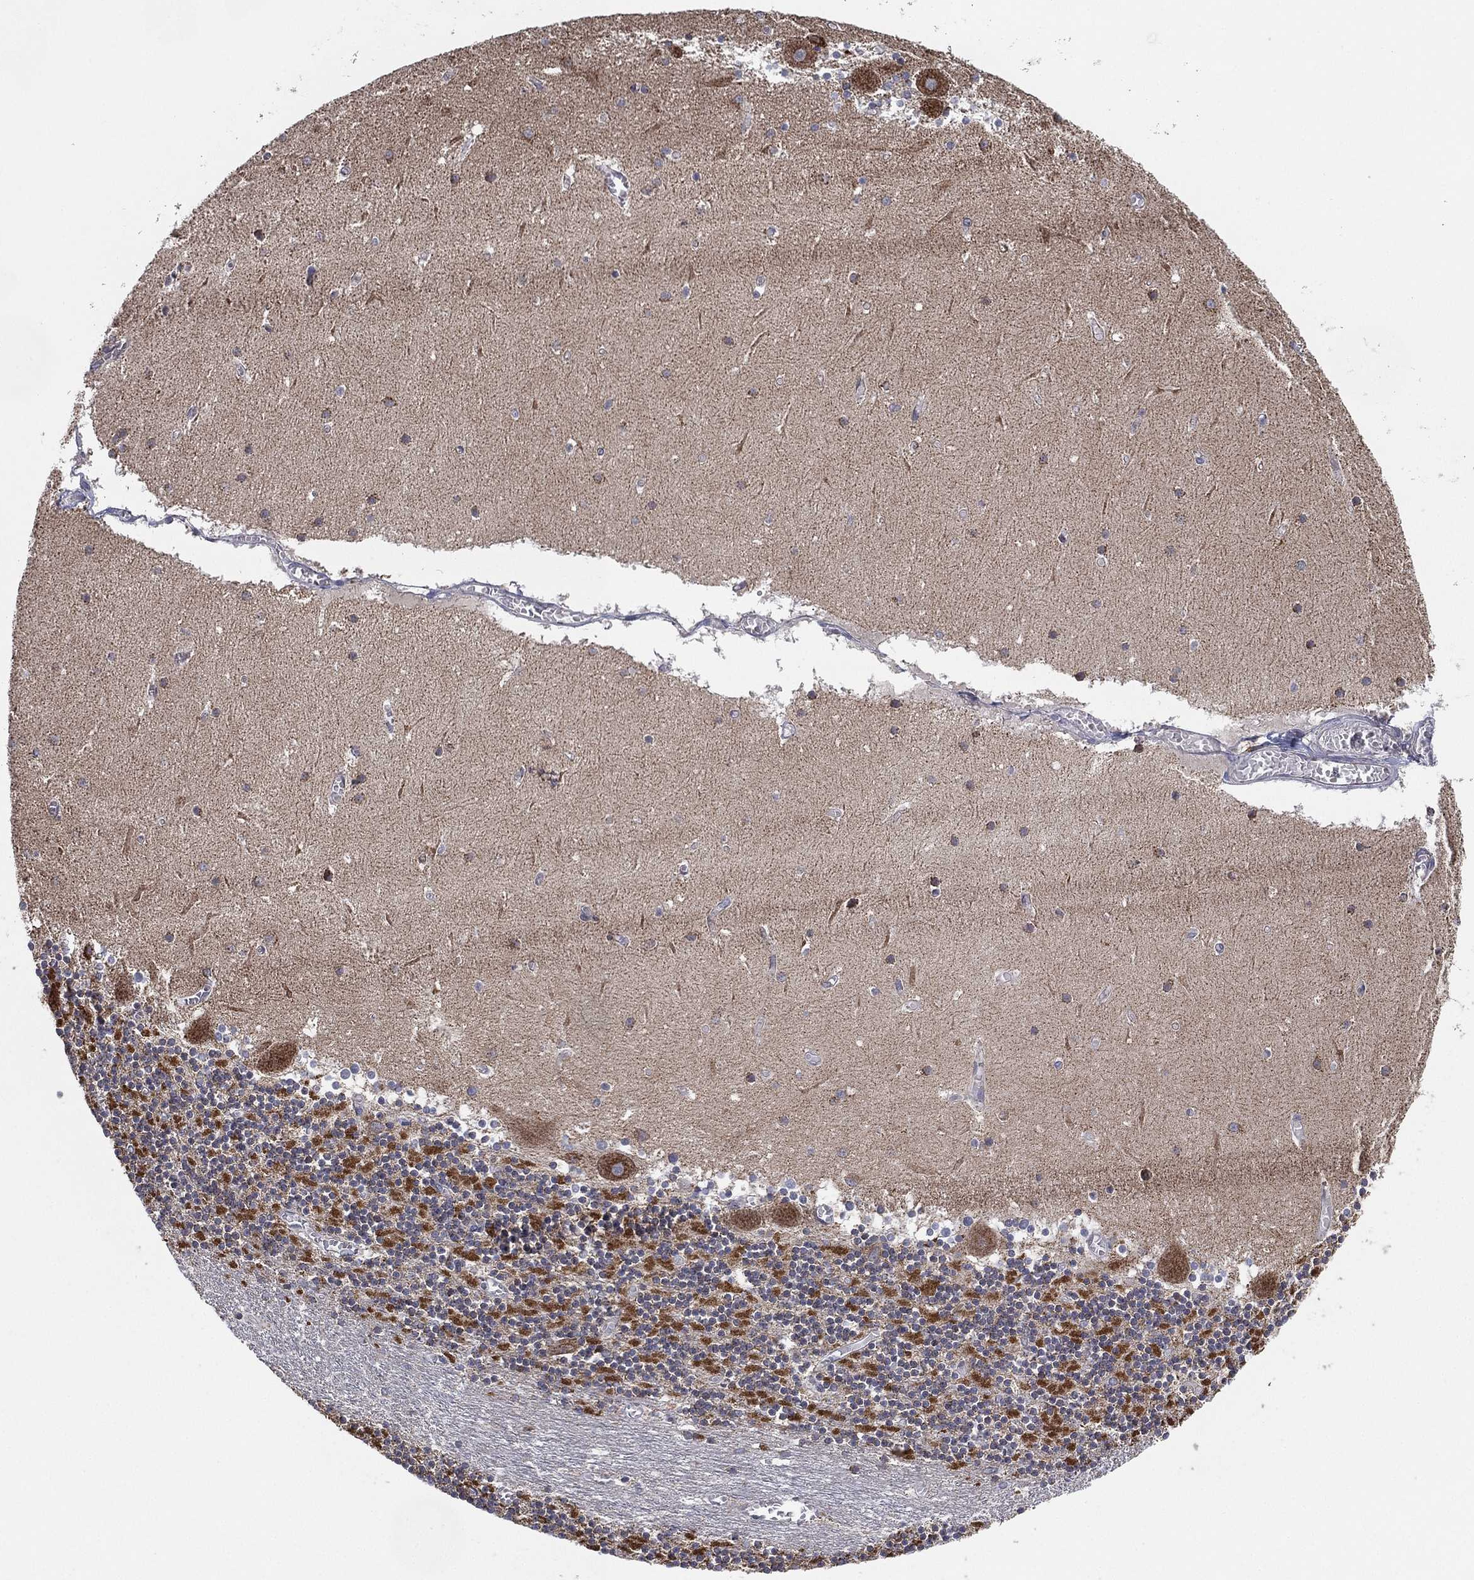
{"staining": {"intensity": "negative", "quantity": "none", "location": "none"}, "tissue": "cerebellum", "cell_type": "Cells in granular layer", "image_type": "normal", "snomed": [{"axis": "morphology", "description": "Normal tissue, NOS"}, {"axis": "topography", "description": "Cerebellum"}], "caption": "Immunohistochemistry (IHC) photomicrograph of benign cerebellum: human cerebellum stained with DAB demonstrates no significant protein expression in cells in granular layer. (DAB (3,3'-diaminobenzidine) immunohistochemistry (IHC) with hematoxylin counter stain).", "gene": "PSMG4", "patient": {"sex": "female", "age": 28}}